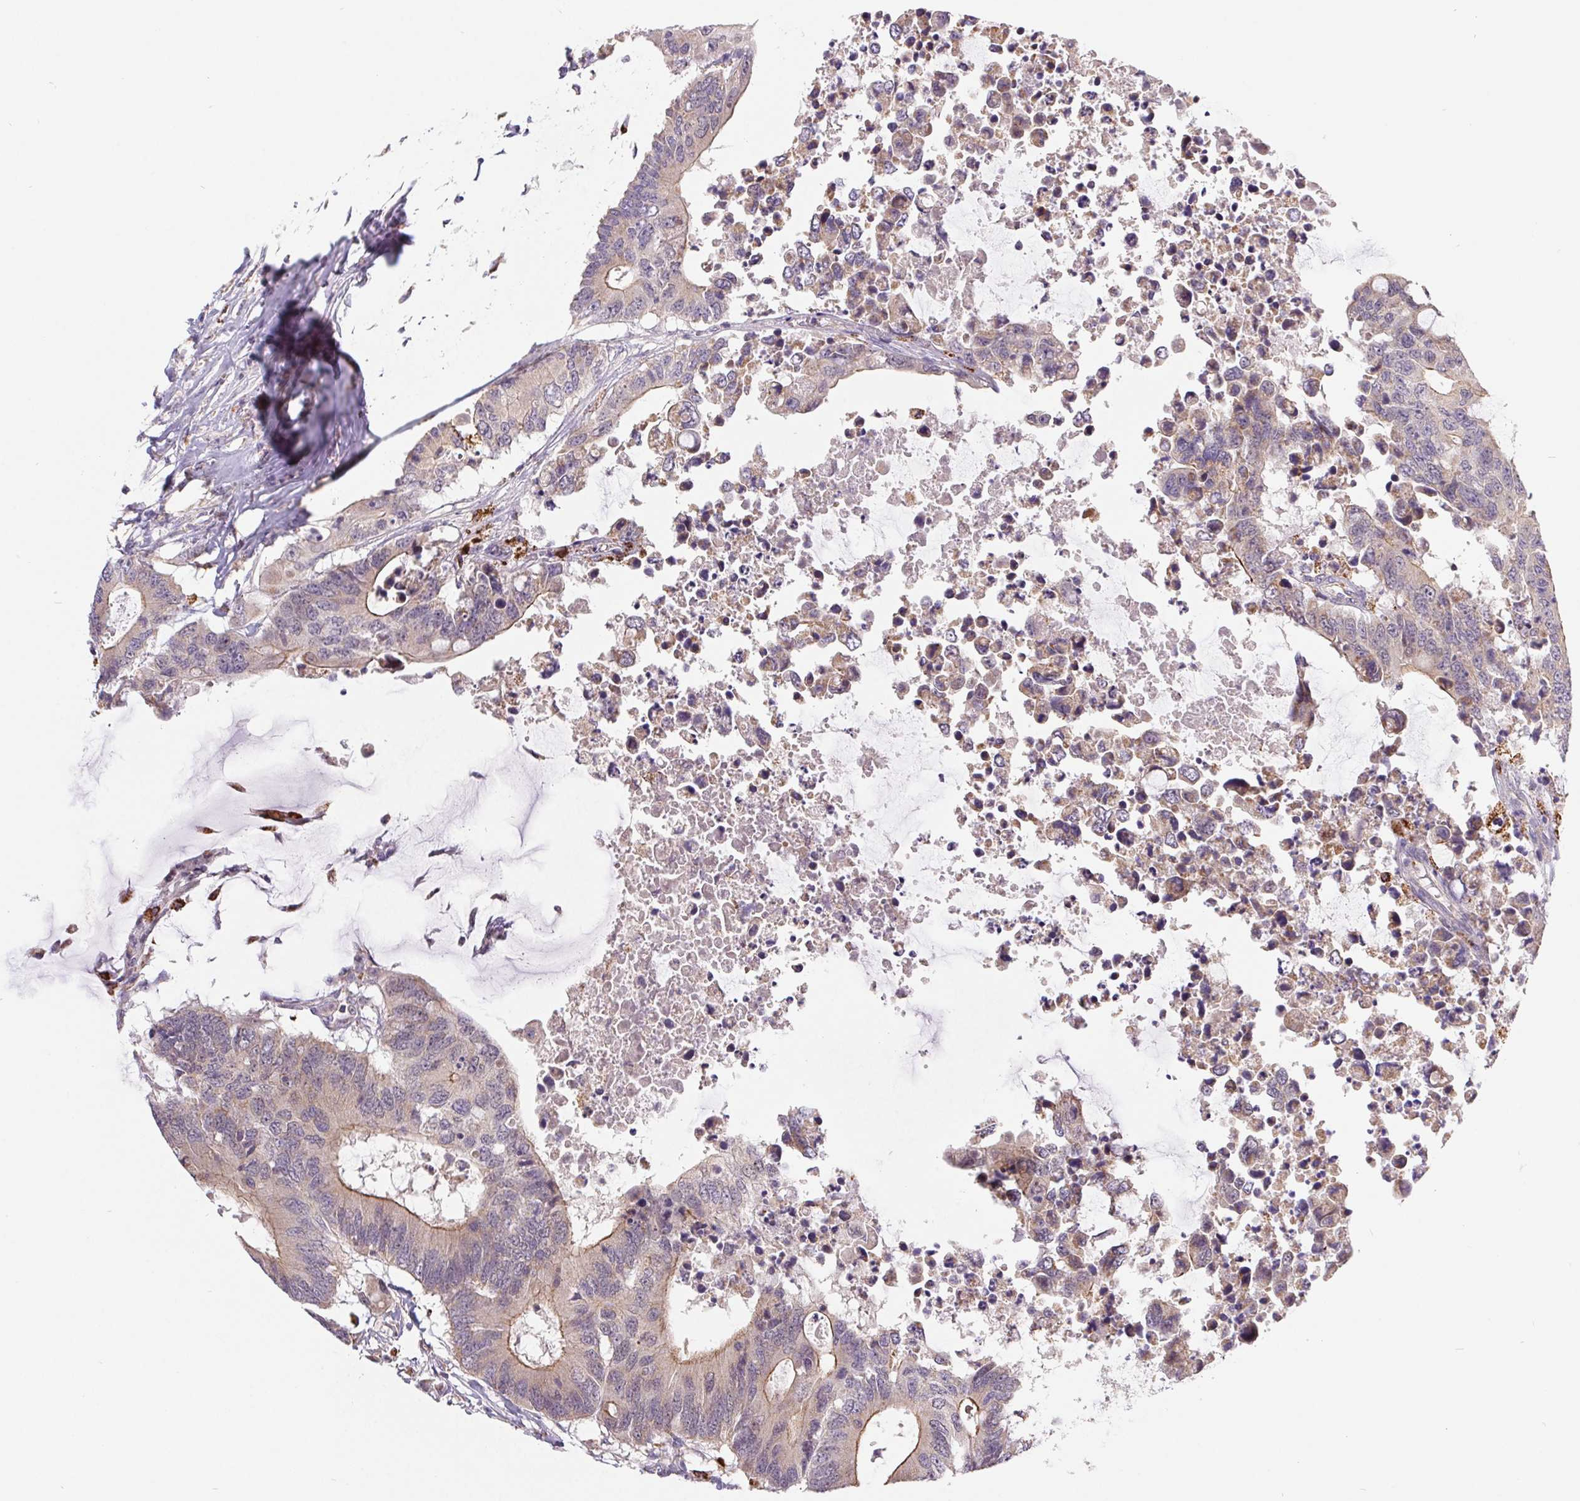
{"staining": {"intensity": "weak", "quantity": "25%-75%", "location": "cytoplasmic/membranous"}, "tissue": "colorectal cancer", "cell_type": "Tumor cells", "image_type": "cancer", "snomed": [{"axis": "morphology", "description": "Adenocarcinoma, NOS"}, {"axis": "topography", "description": "Colon"}], "caption": "Human colorectal cancer stained for a protein (brown) reveals weak cytoplasmic/membranous positive positivity in about 25%-75% of tumor cells.", "gene": "EMC6", "patient": {"sex": "male", "age": 71}}